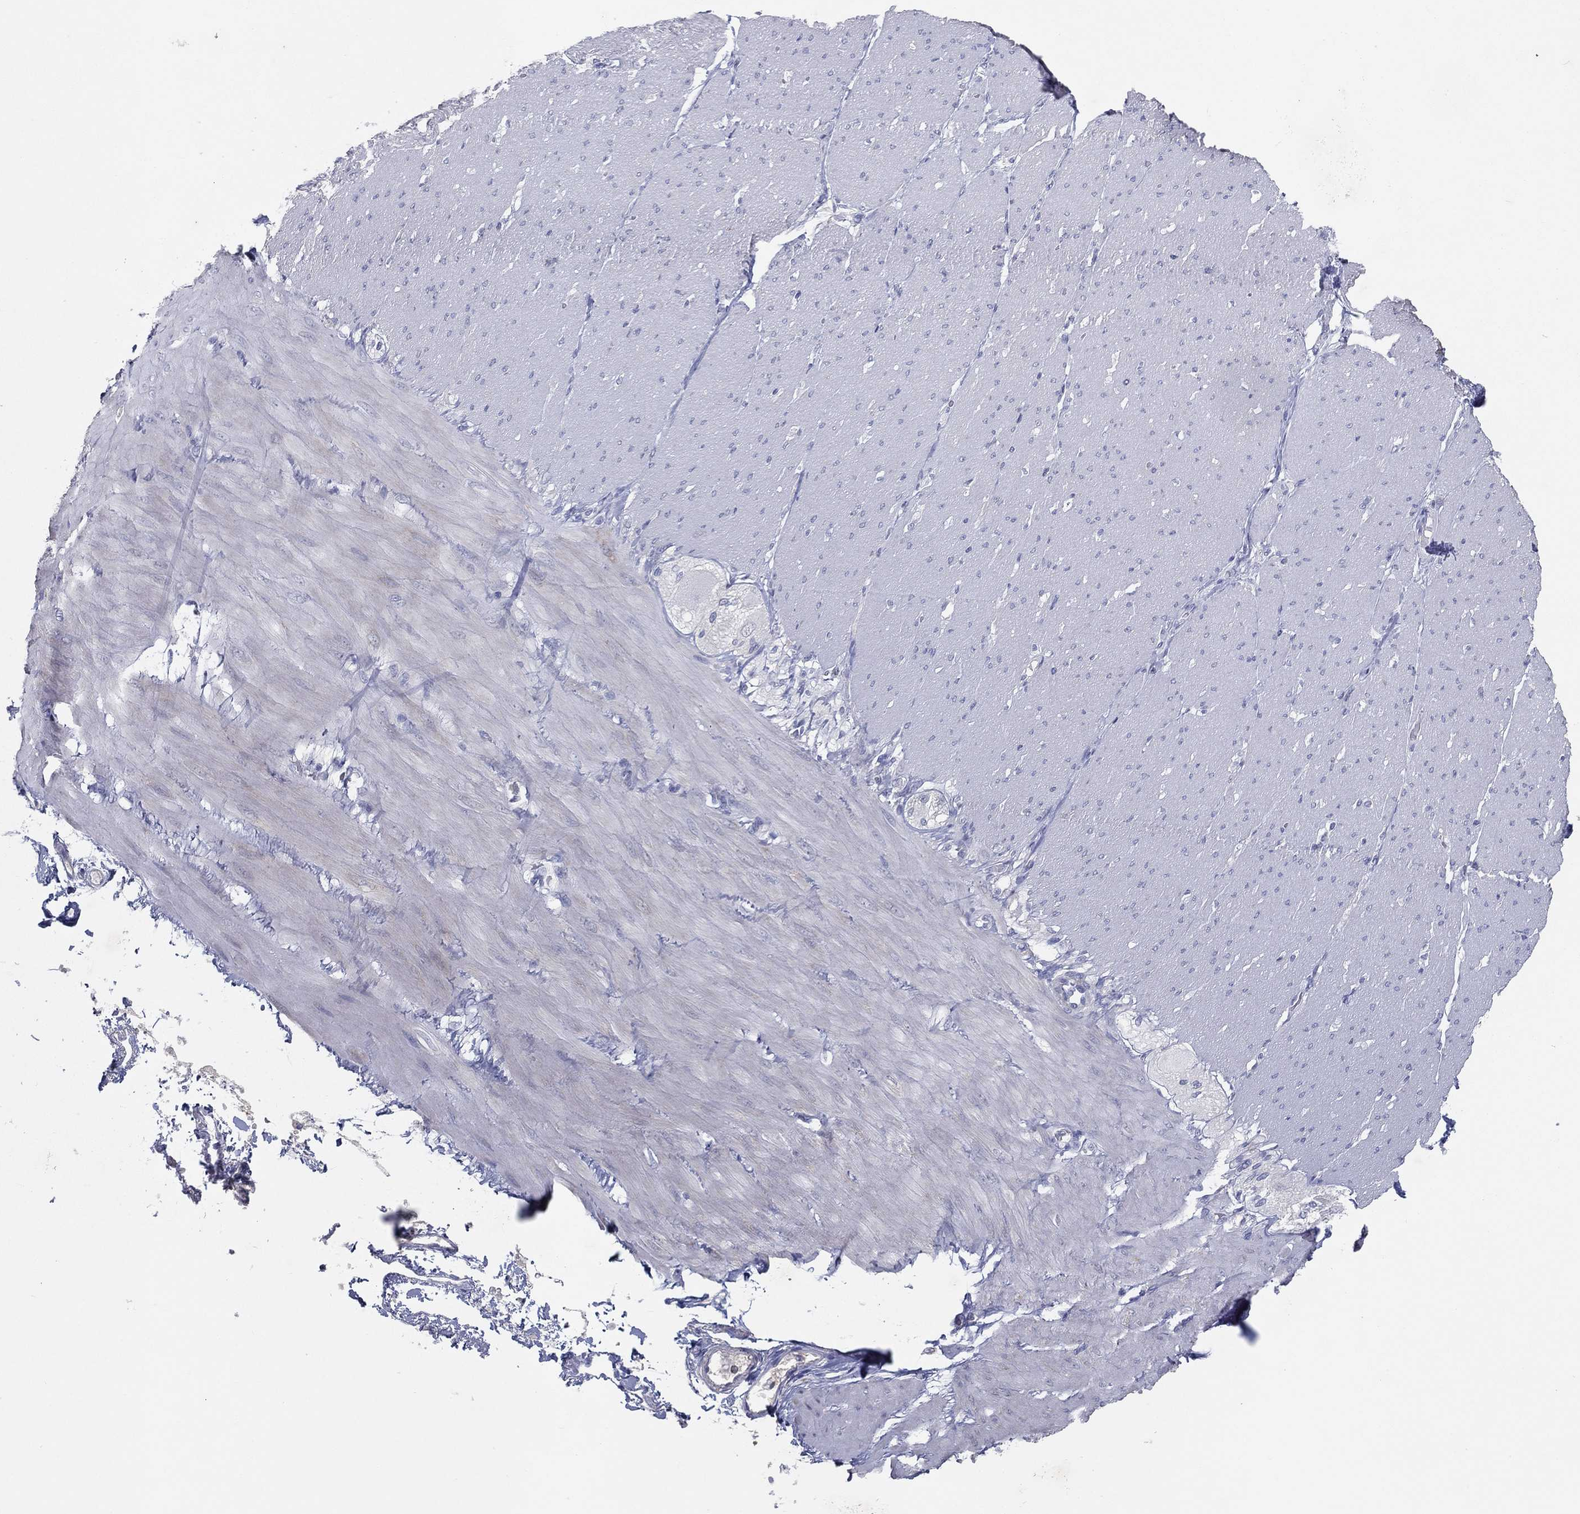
{"staining": {"intensity": "negative", "quantity": "none", "location": "none"}, "tissue": "adipose tissue", "cell_type": "Adipocytes", "image_type": "normal", "snomed": [{"axis": "morphology", "description": "Normal tissue, NOS"}, {"axis": "topography", "description": "Smooth muscle"}, {"axis": "topography", "description": "Duodenum"}, {"axis": "topography", "description": "Peripheral nerve tissue"}], "caption": "High power microscopy image of an immunohistochemistry (IHC) micrograph of benign adipose tissue, revealing no significant staining in adipocytes.", "gene": "CPT1B", "patient": {"sex": "female", "age": 61}}